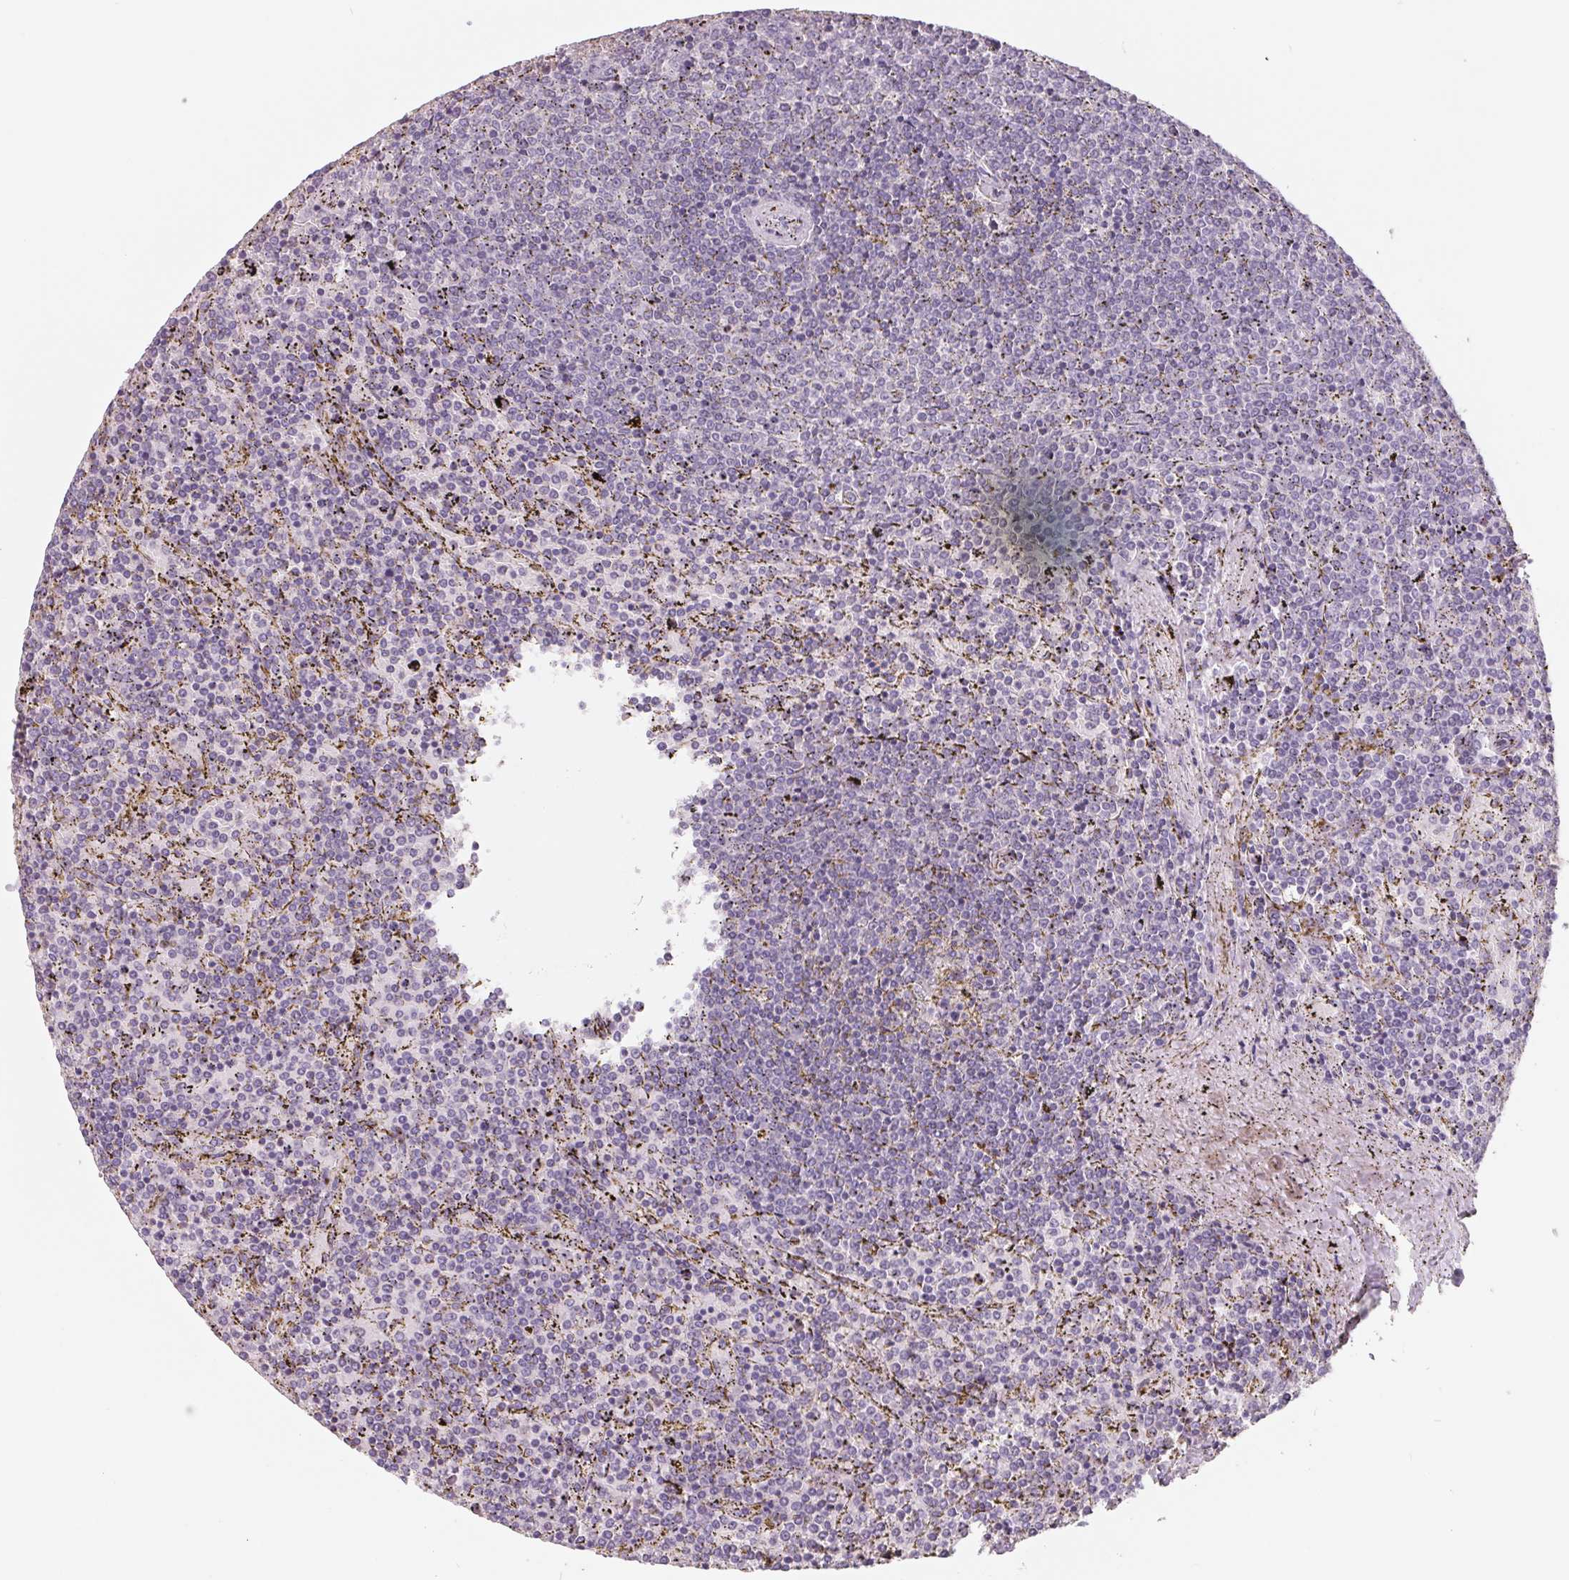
{"staining": {"intensity": "negative", "quantity": "none", "location": "none"}, "tissue": "lymphoma", "cell_type": "Tumor cells", "image_type": "cancer", "snomed": [{"axis": "morphology", "description": "Malignant lymphoma, non-Hodgkin's type, Low grade"}, {"axis": "topography", "description": "Spleen"}], "caption": "High magnification brightfield microscopy of malignant lymphoma, non-Hodgkin's type (low-grade) stained with DAB (brown) and counterstained with hematoxylin (blue): tumor cells show no significant expression. (DAB immunohistochemistry visualized using brightfield microscopy, high magnification).", "gene": "FTCD", "patient": {"sex": "female", "age": 77}}